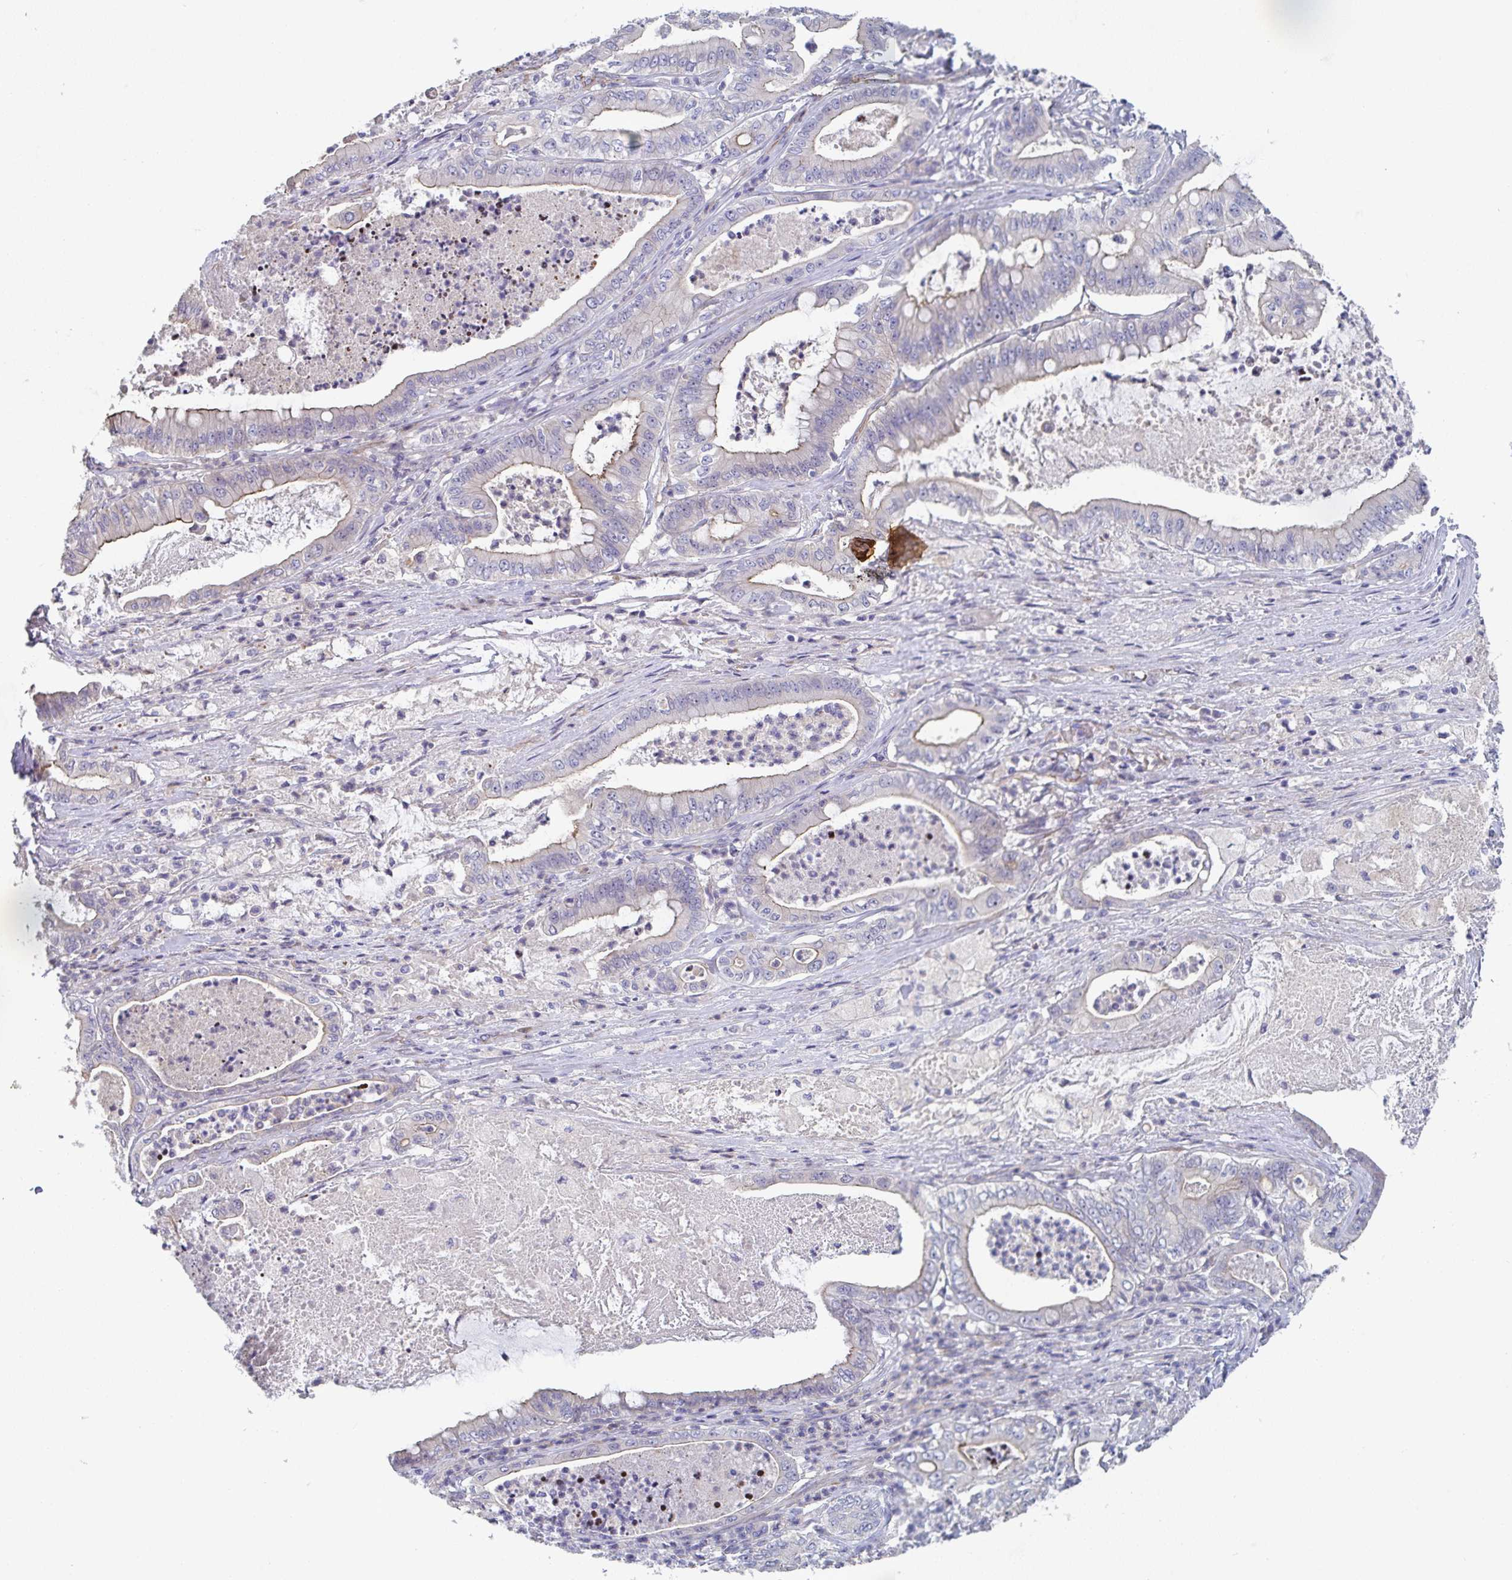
{"staining": {"intensity": "moderate", "quantity": "25%-75%", "location": "cytoplasmic/membranous"}, "tissue": "pancreatic cancer", "cell_type": "Tumor cells", "image_type": "cancer", "snomed": [{"axis": "morphology", "description": "Adenocarcinoma, NOS"}, {"axis": "topography", "description": "Pancreas"}], "caption": "DAB immunohistochemical staining of pancreatic cancer reveals moderate cytoplasmic/membranous protein positivity in approximately 25%-75% of tumor cells.", "gene": "ST14", "patient": {"sex": "male", "age": 71}}